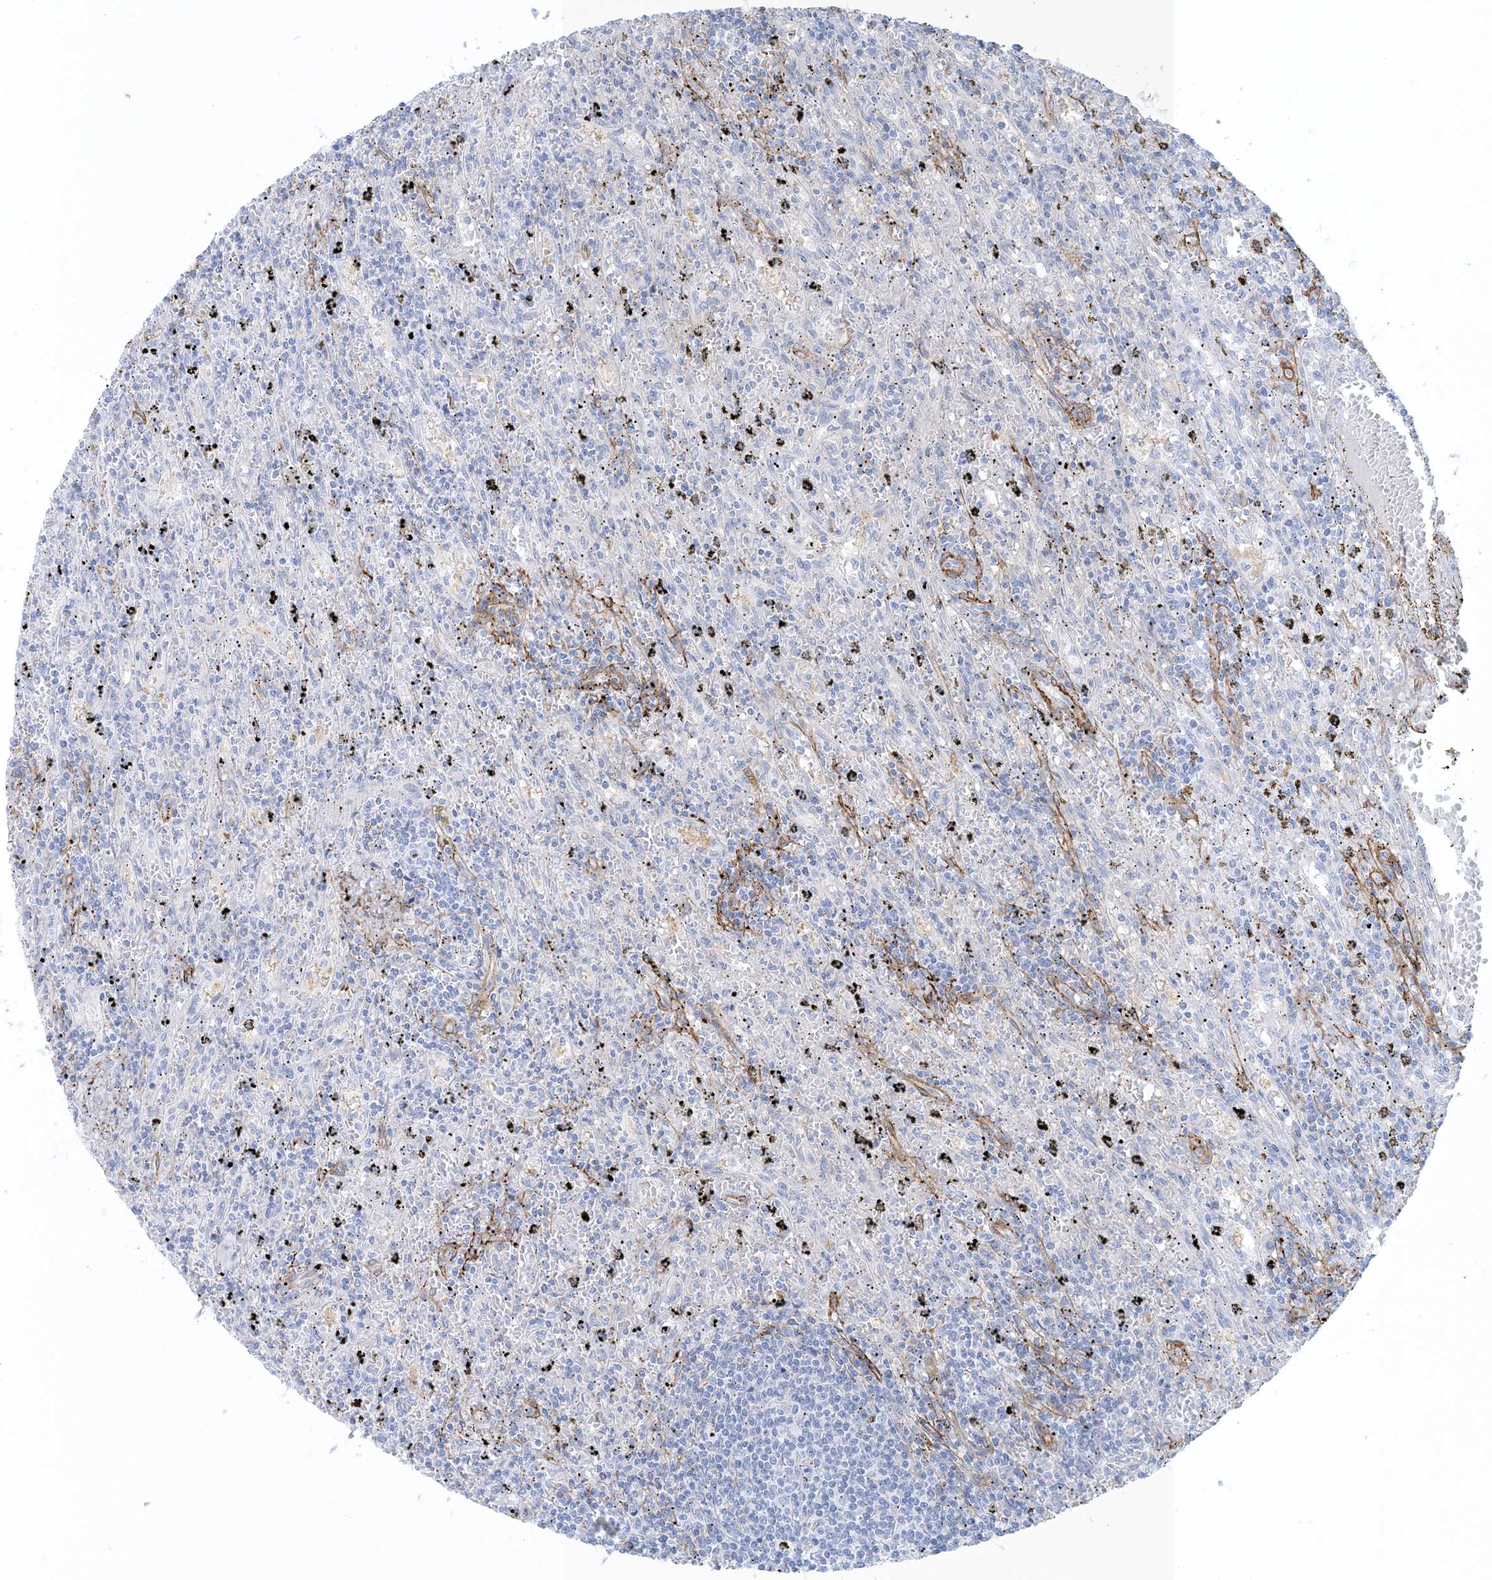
{"staining": {"intensity": "negative", "quantity": "none", "location": "none"}, "tissue": "lymphoma", "cell_type": "Tumor cells", "image_type": "cancer", "snomed": [{"axis": "morphology", "description": "Malignant lymphoma, non-Hodgkin's type, Low grade"}, {"axis": "topography", "description": "Spleen"}], "caption": "Tumor cells are negative for brown protein staining in malignant lymphoma, non-Hodgkin's type (low-grade). (DAB (3,3'-diaminobenzidine) immunohistochemistry with hematoxylin counter stain).", "gene": "SHANK1", "patient": {"sex": "male", "age": 76}}